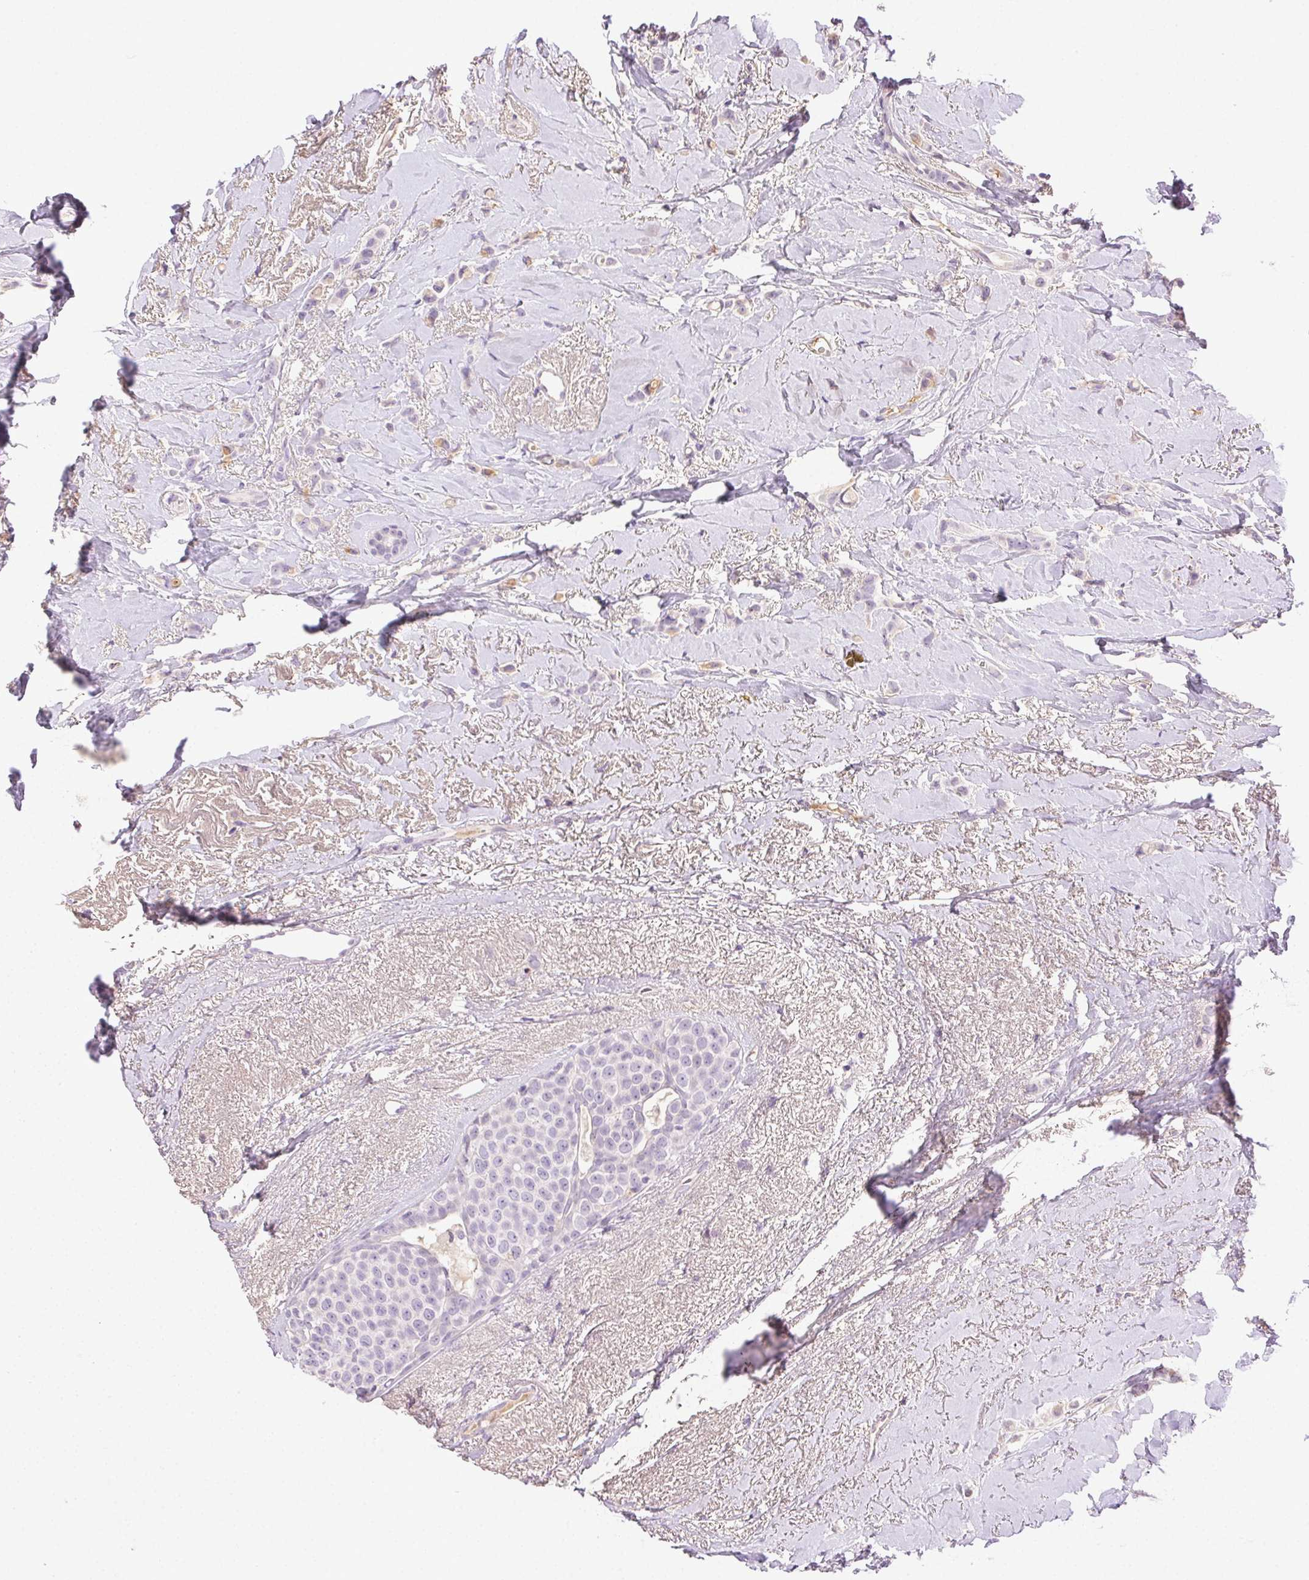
{"staining": {"intensity": "negative", "quantity": "none", "location": "none"}, "tissue": "breast cancer", "cell_type": "Tumor cells", "image_type": "cancer", "snomed": [{"axis": "morphology", "description": "Lobular carcinoma"}, {"axis": "topography", "description": "Breast"}], "caption": "DAB (3,3'-diaminobenzidine) immunohistochemical staining of human breast cancer shows no significant positivity in tumor cells. (Brightfield microscopy of DAB (3,3'-diaminobenzidine) immunohistochemistry at high magnification).", "gene": "BPIFB2", "patient": {"sex": "female", "age": 66}}